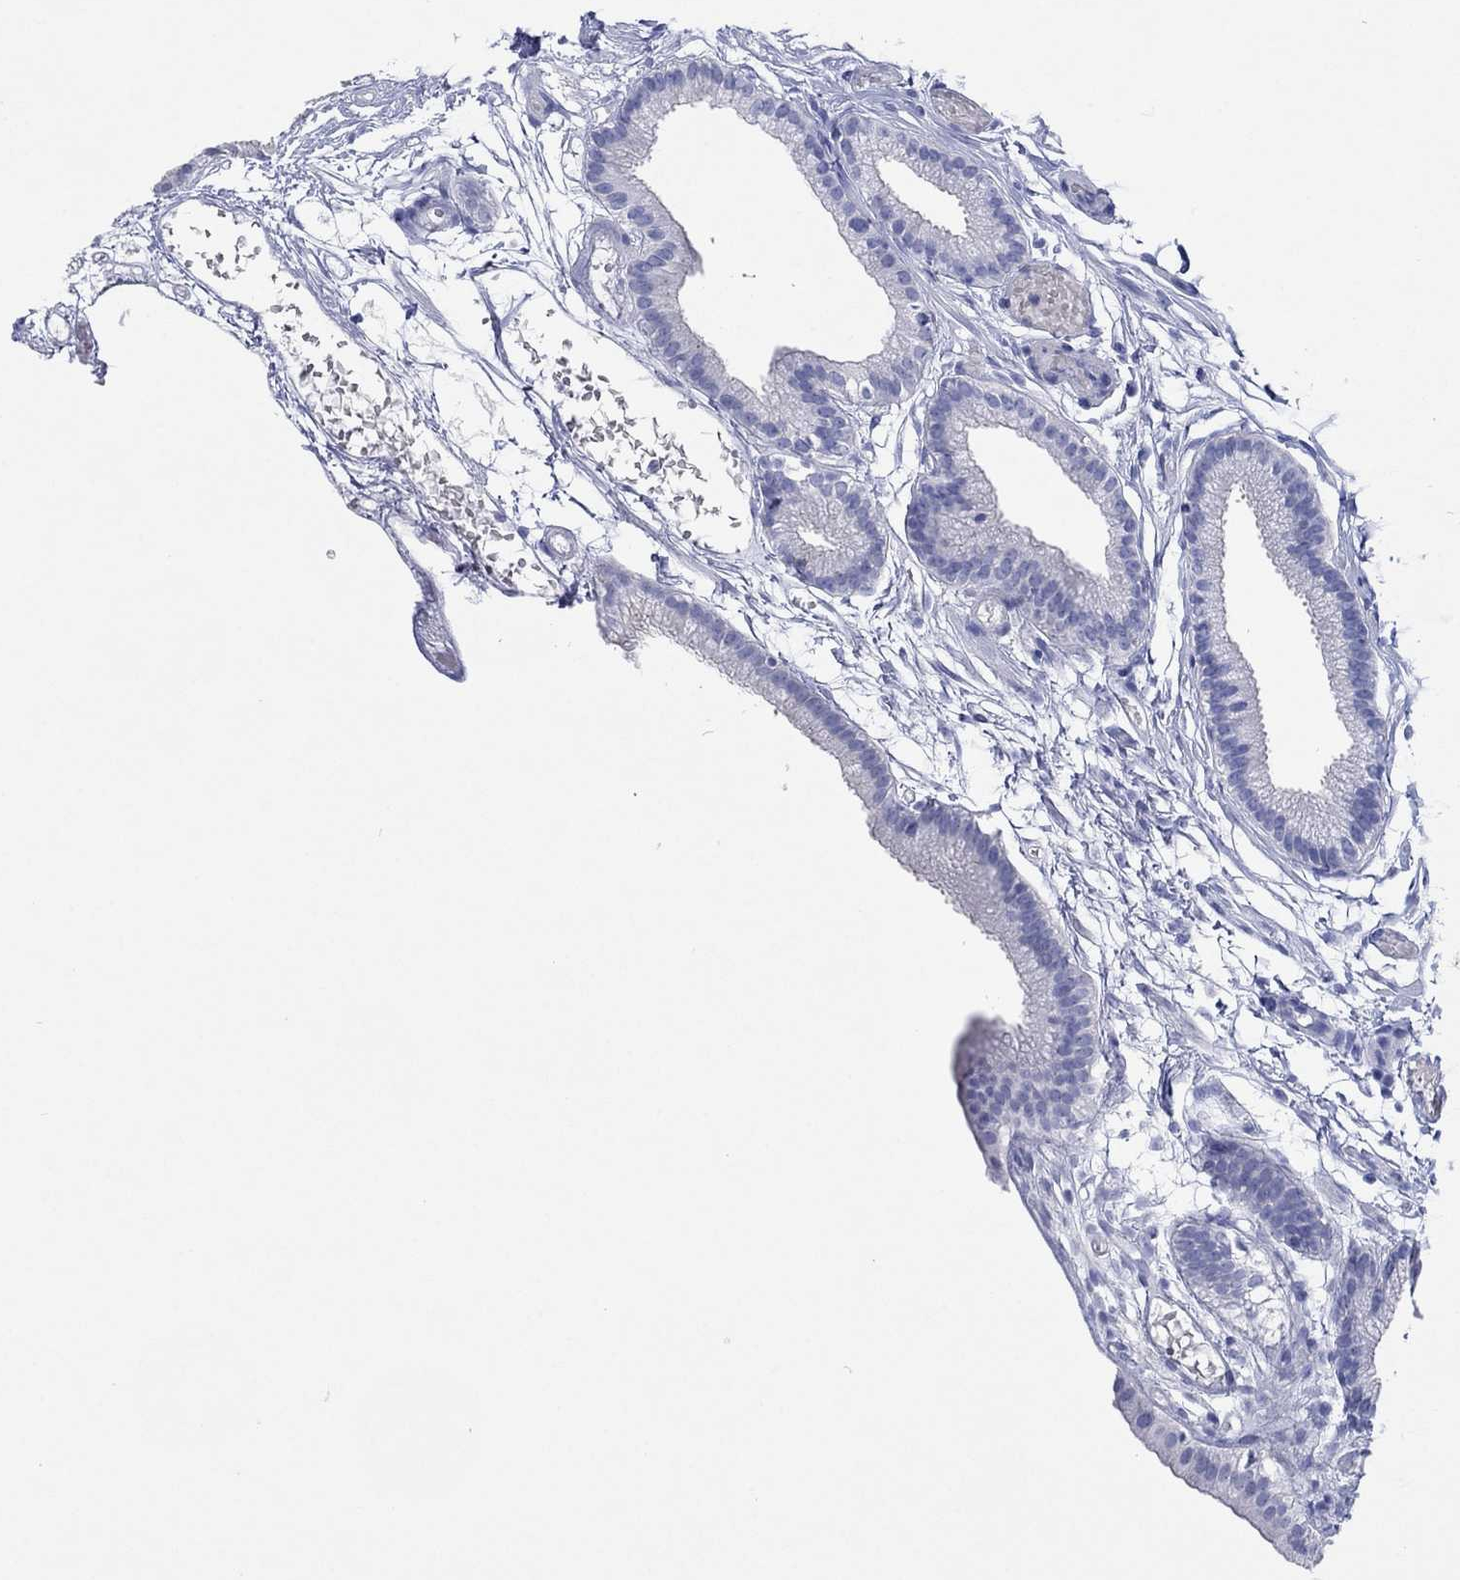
{"staining": {"intensity": "negative", "quantity": "none", "location": "none"}, "tissue": "gallbladder", "cell_type": "Glandular cells", "image_type": "normal", "snomed": [{"axis": "morphology", "description": "Normal tissue, NOS"}, {"axis": "topography", "description": "Gallbladder"}], "caption": "Glandular cells are negative for brown protein staining in benign gallbladder.", "gene": "HCRT", "patient": {"sex": "female", "age": 45}}